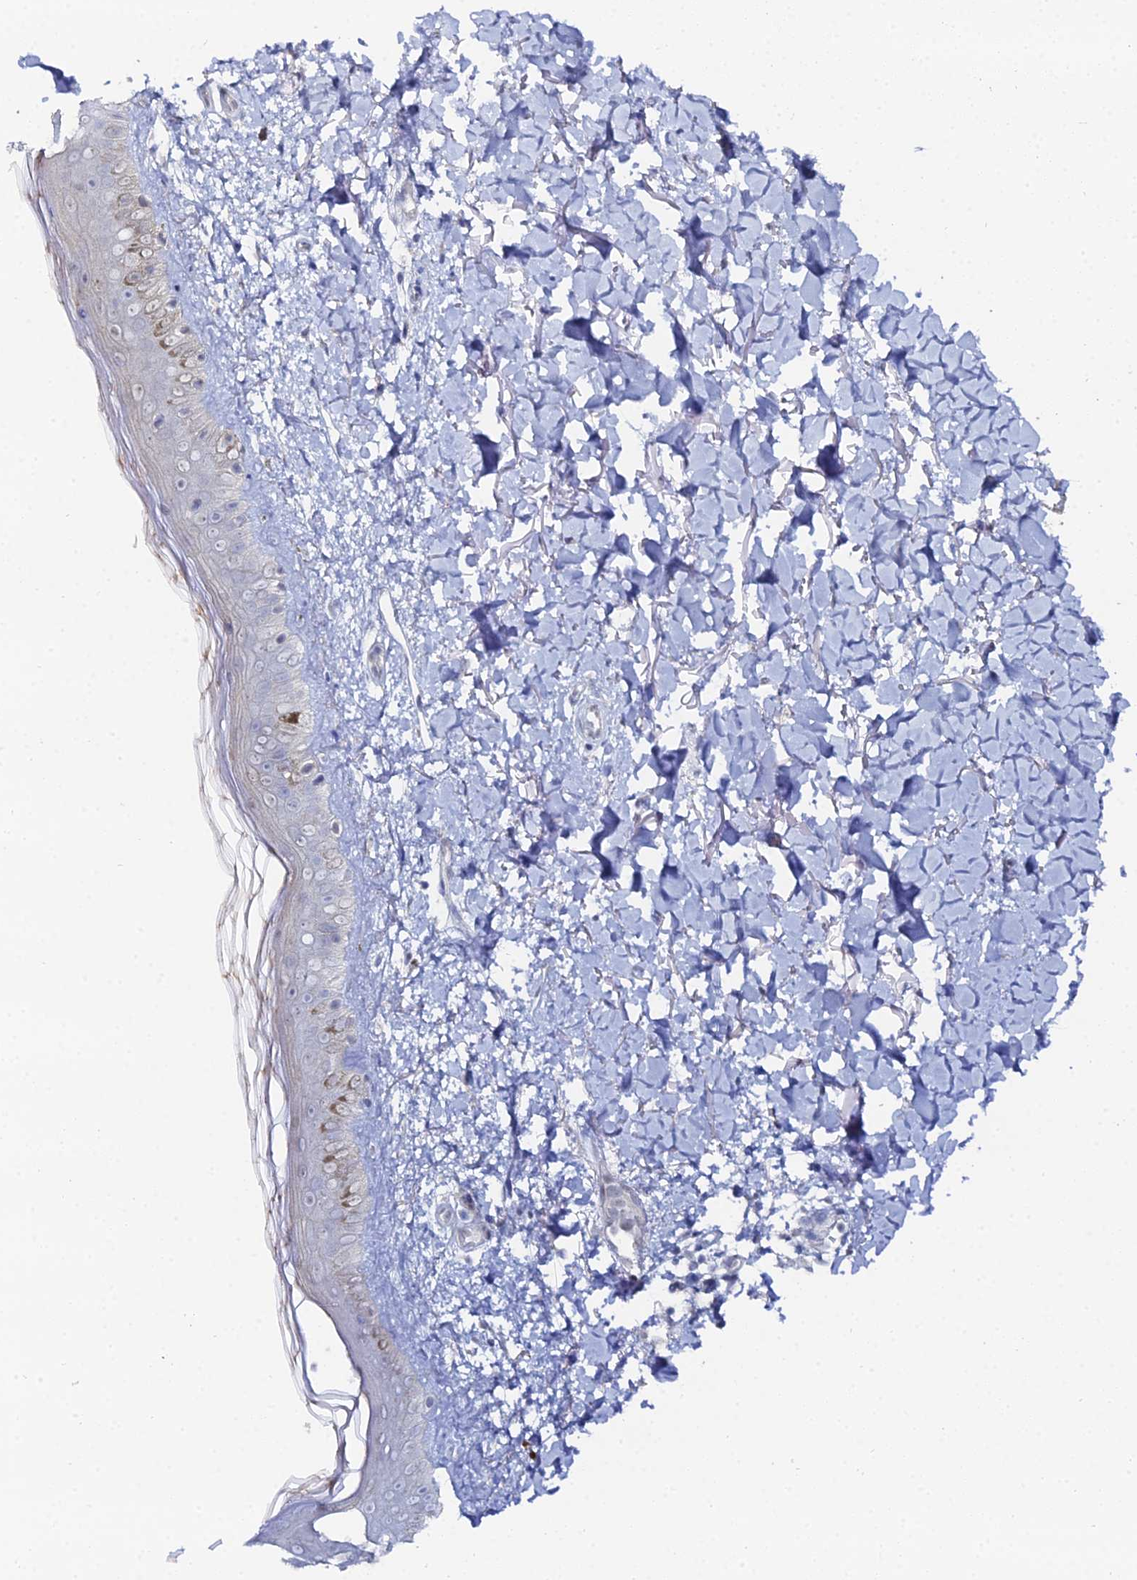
{"staining": {"intensity": "negative", "quantity": "none", "location": "none"}, "tissue": "skin", "cell_type": "Fibroblasts", "image_type": "normal", "snomed": [{"axis": "morphology", "description": "Normal tissue, NOS"}, {"axis": "topography", "description": "Skin"}], "caption": "Immunohistochemistry of unremarkable human skin exhibits no positivity in fibroblasts.", "gene": "THAP4", "patient": {"sex": "female", "age": 58}}